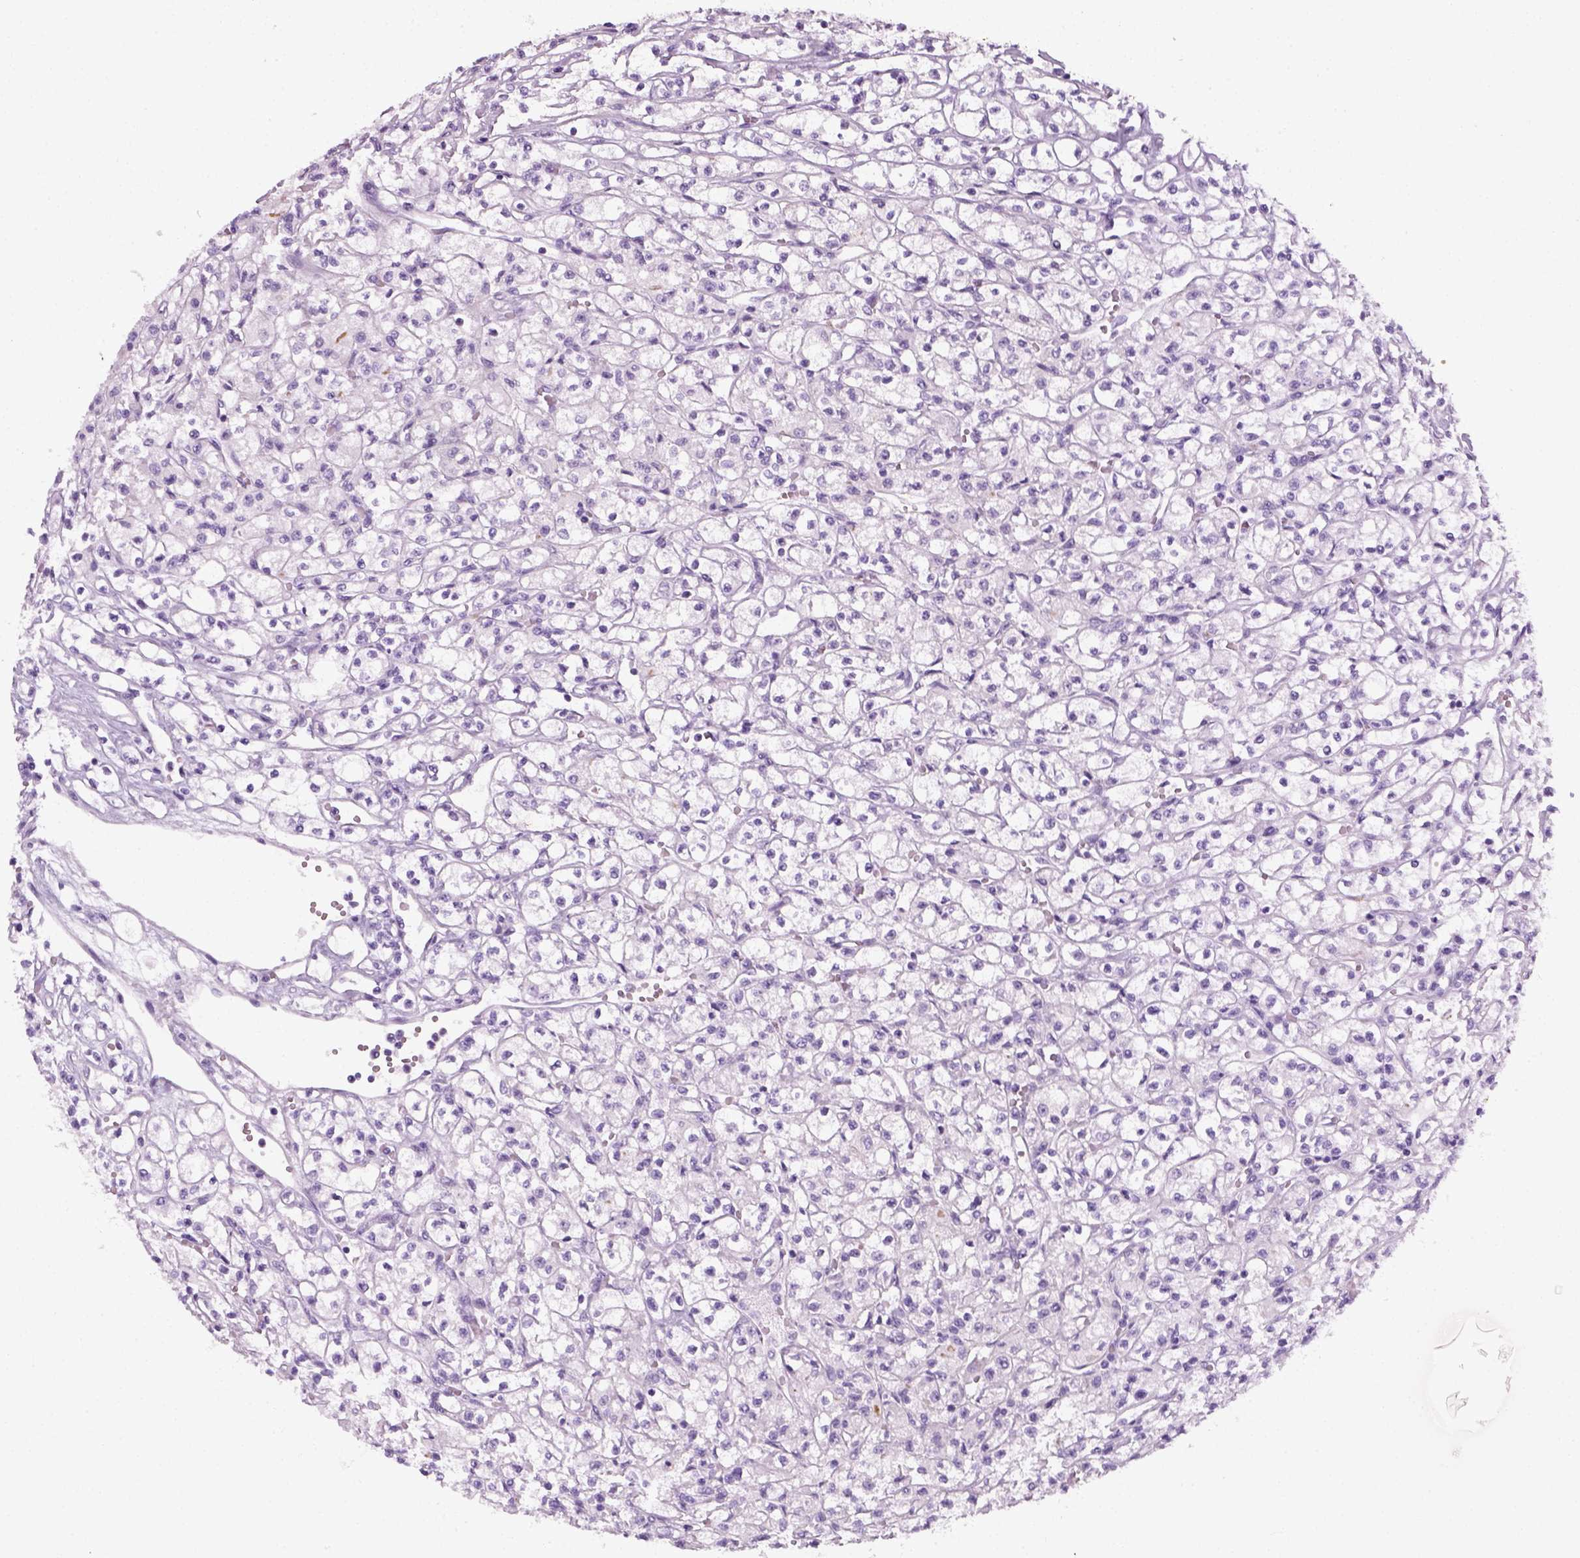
{"staining": {"intensity": "negative", "quantity": "none", "location": "none"}, "tissue": "renal cancer", "cell_type": "Tumor cells", "image_type": "cancer", "snomed": [{"axis": "morphology", "description": "Adenocarcinoma, NOS"}, {"axis": "topography", "description": "Kidney"}], "caption": "Histopathology image shows no protein staining in tumor cells of adenocarcinoma (renal) tissue. (DAB immunohistochemistry, high magnification).", "gene": "SLC12A5", "patient": {"sex": "female", "age": 70}}